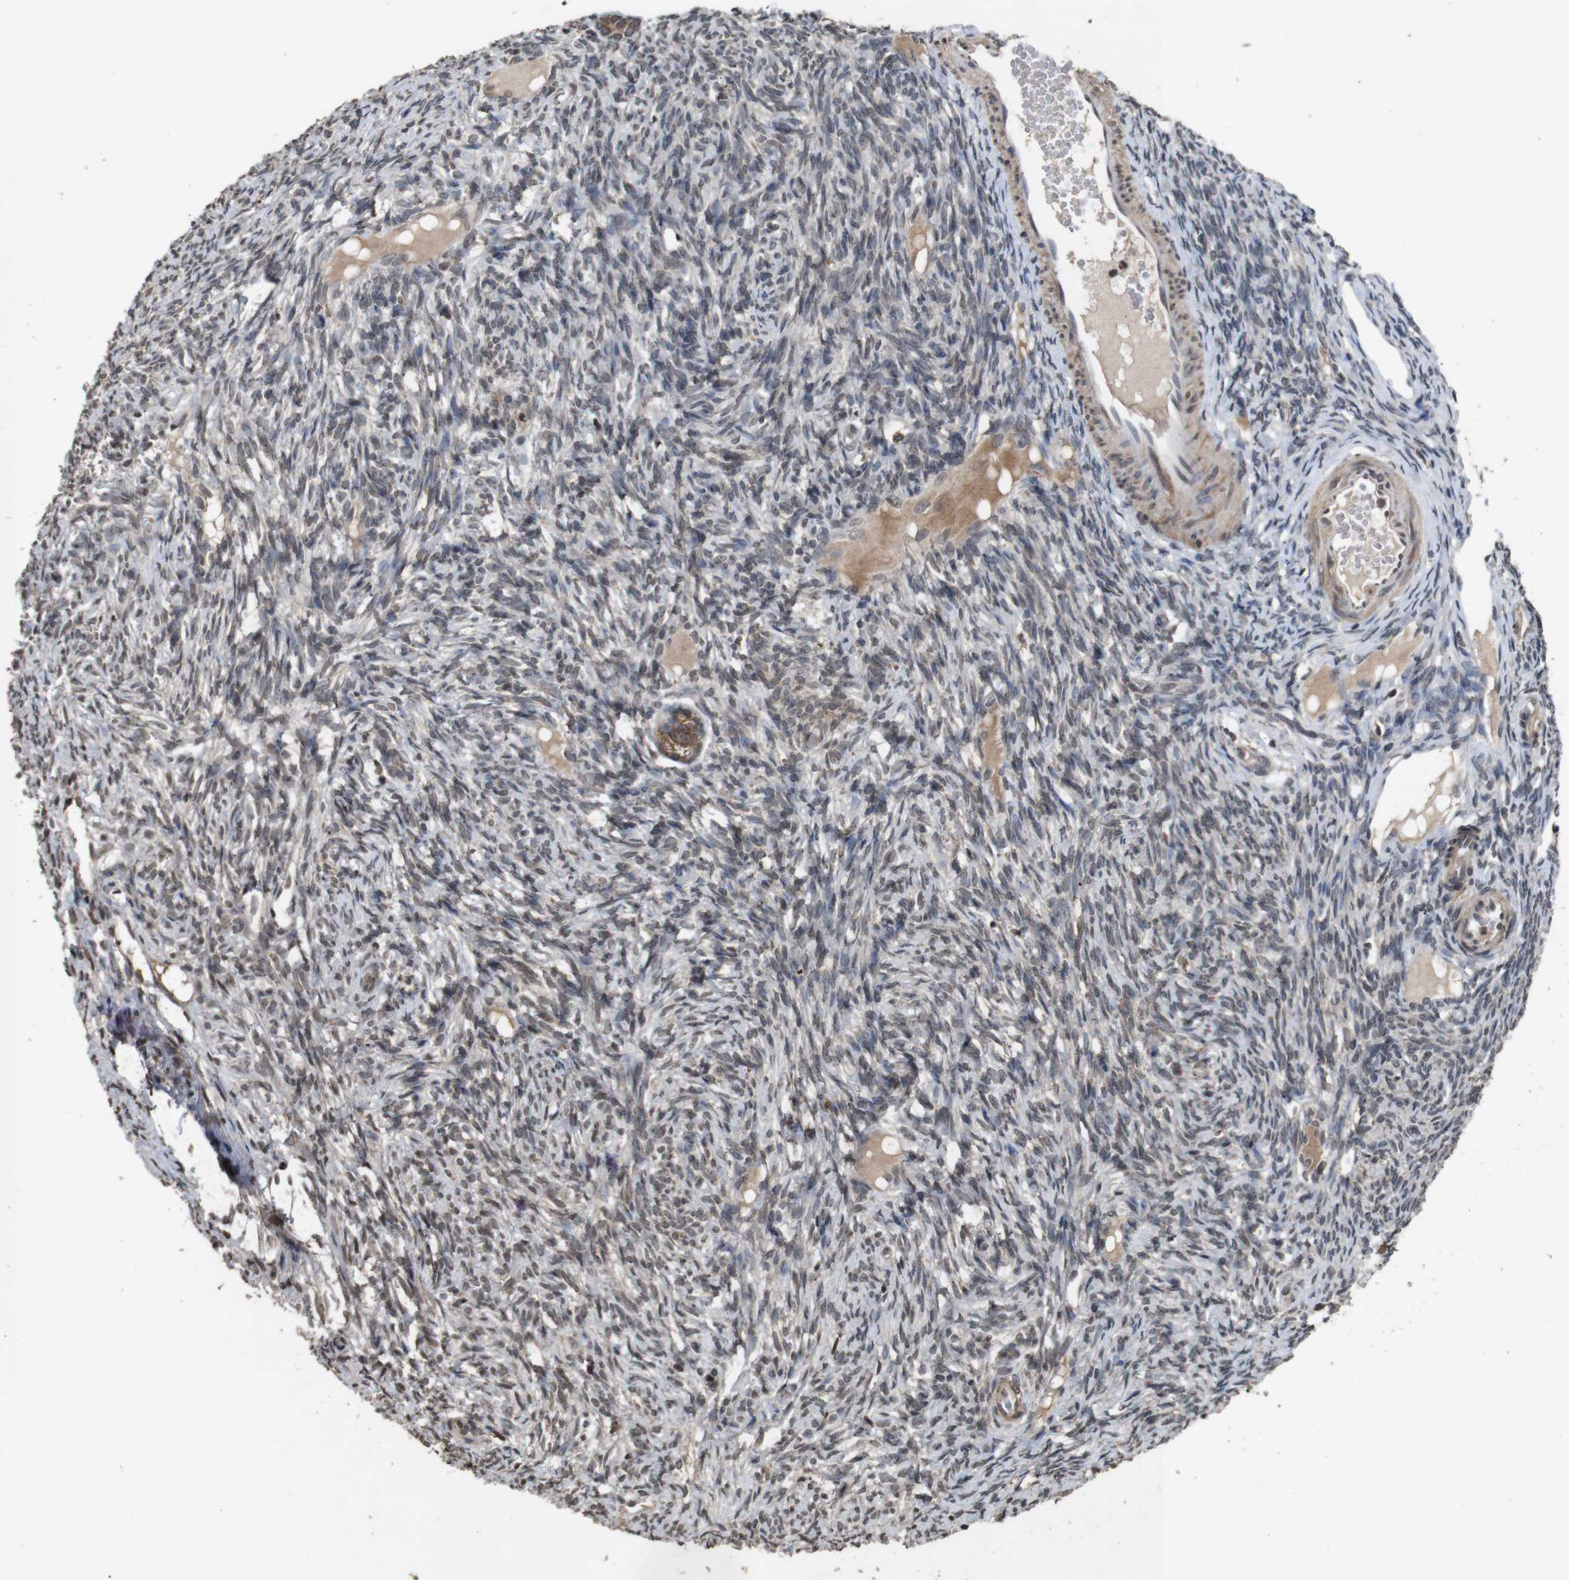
{"staining": {"intensity": "moderate", "quantity": ">75%", "location": "cytoplasmic/membranous"}, "tissue": "ovary", "cell_type": "Follicle cells", "image_type": "normal", "snomed": [{"axis": "morphology", "description": "Normal tissue, NOS"}, {"axis": "topography", "description": "Ovary"}], "caption": "Protein analysis of benign ovary exhibits moderate cytoplasmic/membranous expression in approximately >75% of follicle cells. Using DAB (3,3'-diaminobenzidine) (brown) and hematoxylin (blue) stains, captured at high magnification using brightfield microscopy.", "gene": "SORL1", "patient": {"sex": "female", "age": 33}}